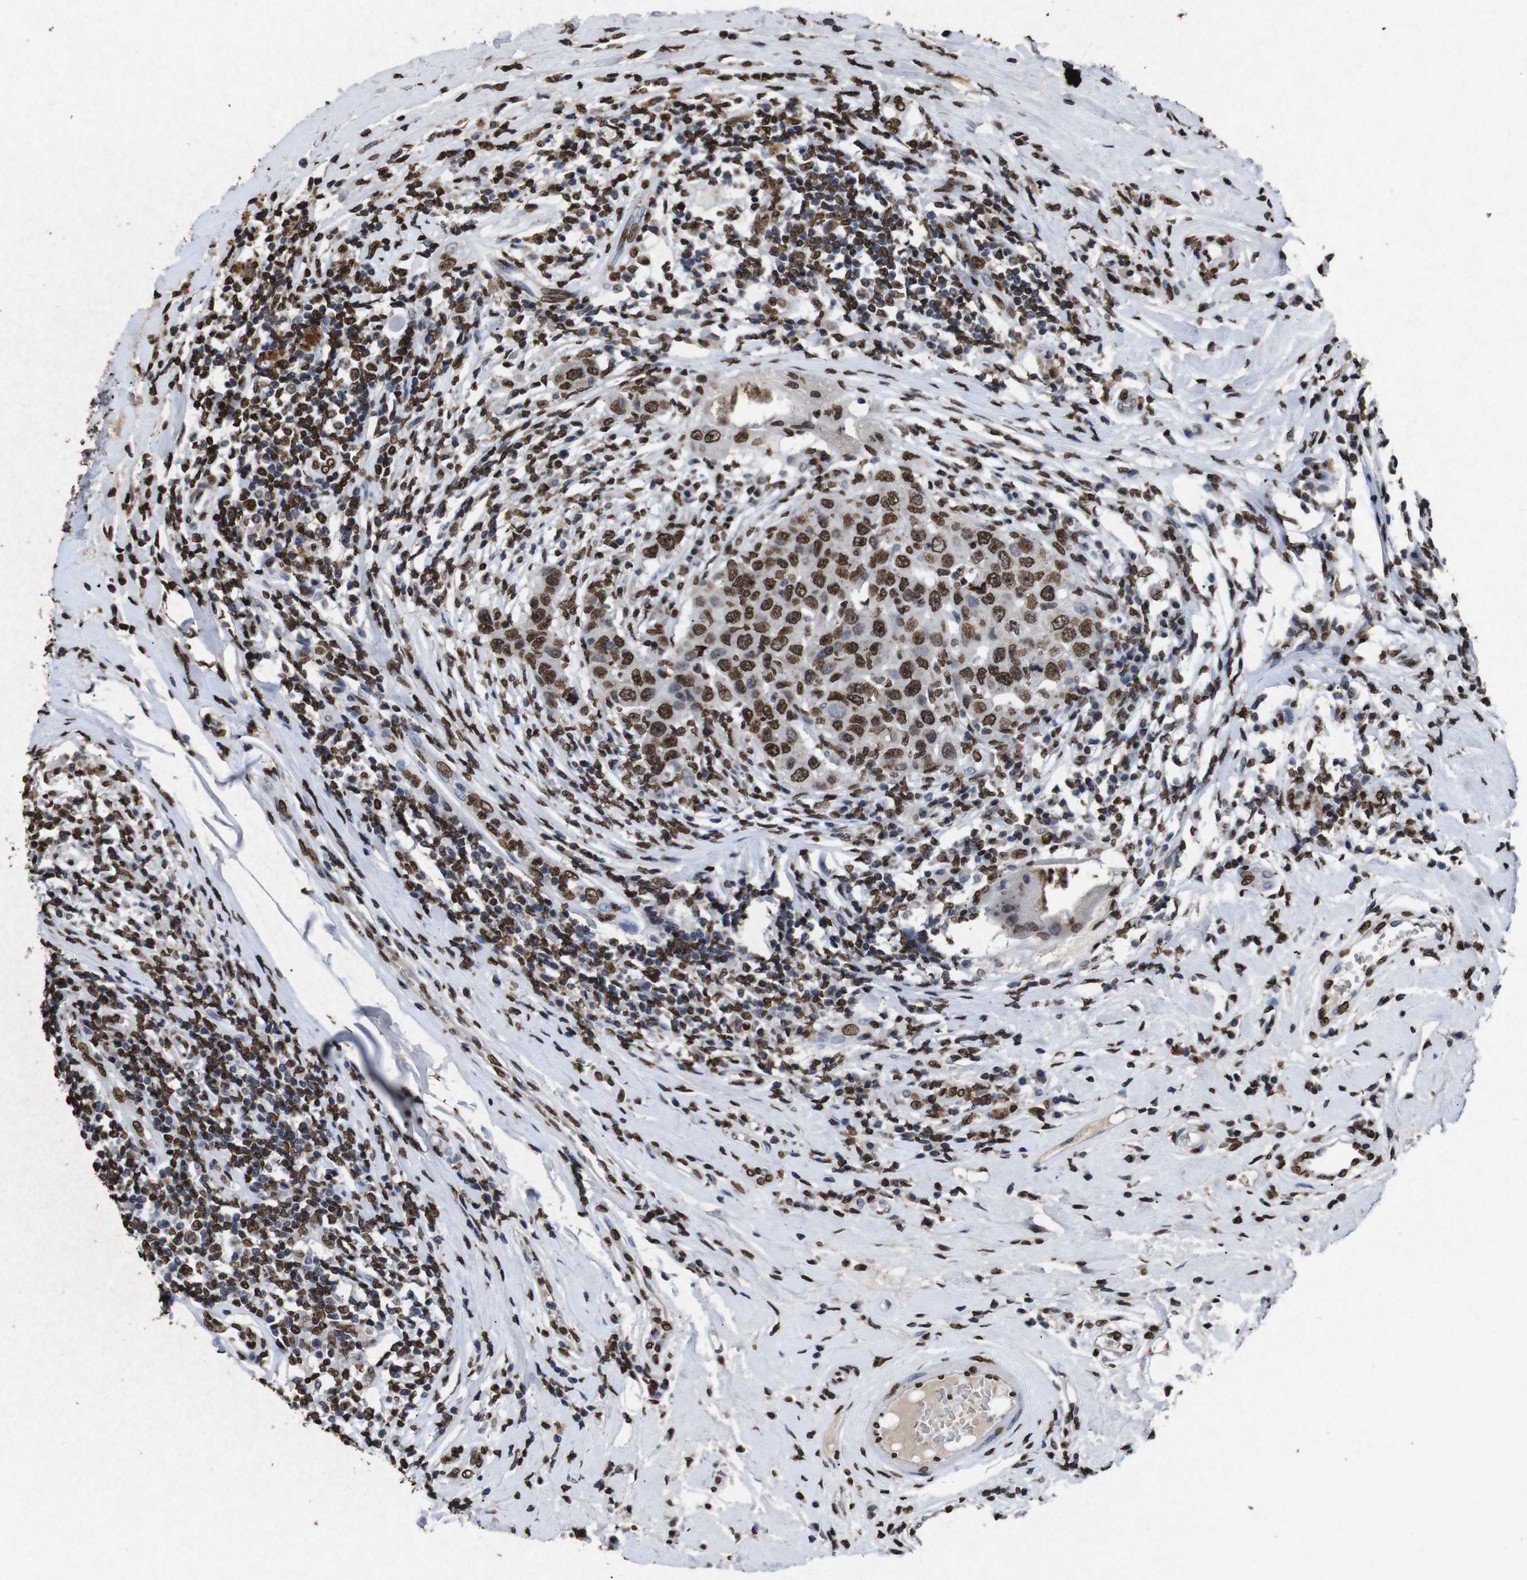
{"staining": {"intensity": "strong", "quantity": ">75%", "location": "nuclear"}, "tissue": "breast cancer", "cell_type": "Tumor cells", "image_type": "cancer", "snomed": [{"axis": "morphology", "description": "Duct carcinoma"}, {"axis": "topography", "description": "Breast"}], "caption": "Strong nuclear protein expression is seen in approximately >75% of tumor cells in breast cancer. The staining is performed using DAB (3,3'-diaminobenzidine) brown chromogen to label protein expression. The nuclei are counter-stained blue using hematoxylin.", "gene": "MDM2", "patient": {"sex": "female", "age": 27}}